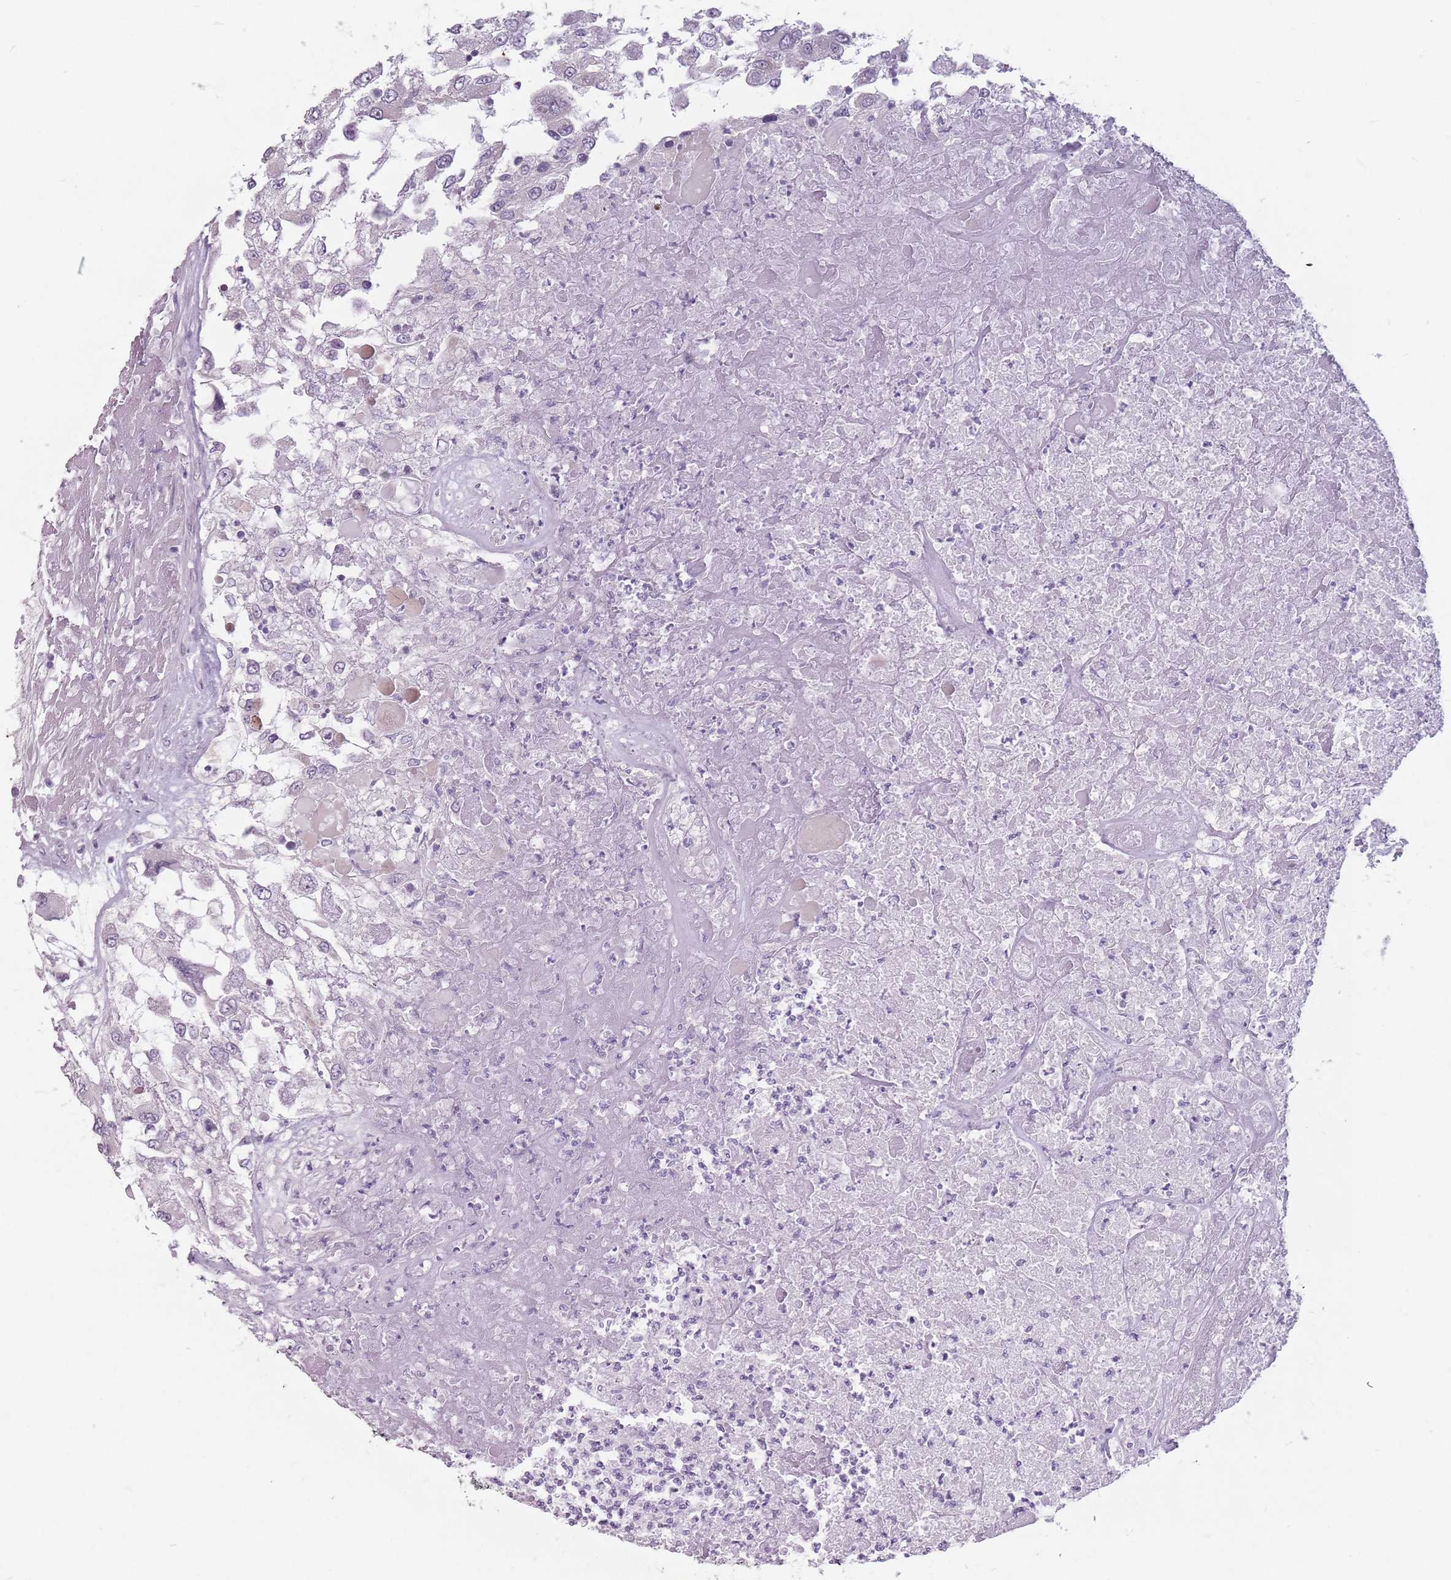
{"staining": {"intensity": "negative", "quantity": "none", "location": "none"}, "tissue": "renal cancer", "cell_type": "Tumor cells", "image_type": "cancer", "snomed": [{"axis": "morphology", "description": "Adenocarcinoma, NOS"}, {"axis": "topography", "description": "Kidney"}], "caption": "An immunohistochemistry (IHC) micrograph of renal cancer is shown. There is no staining in tumor cells of renal cancer.", "gene": "PTCHD1", "patient": {"sex": "female", "age": 52}}